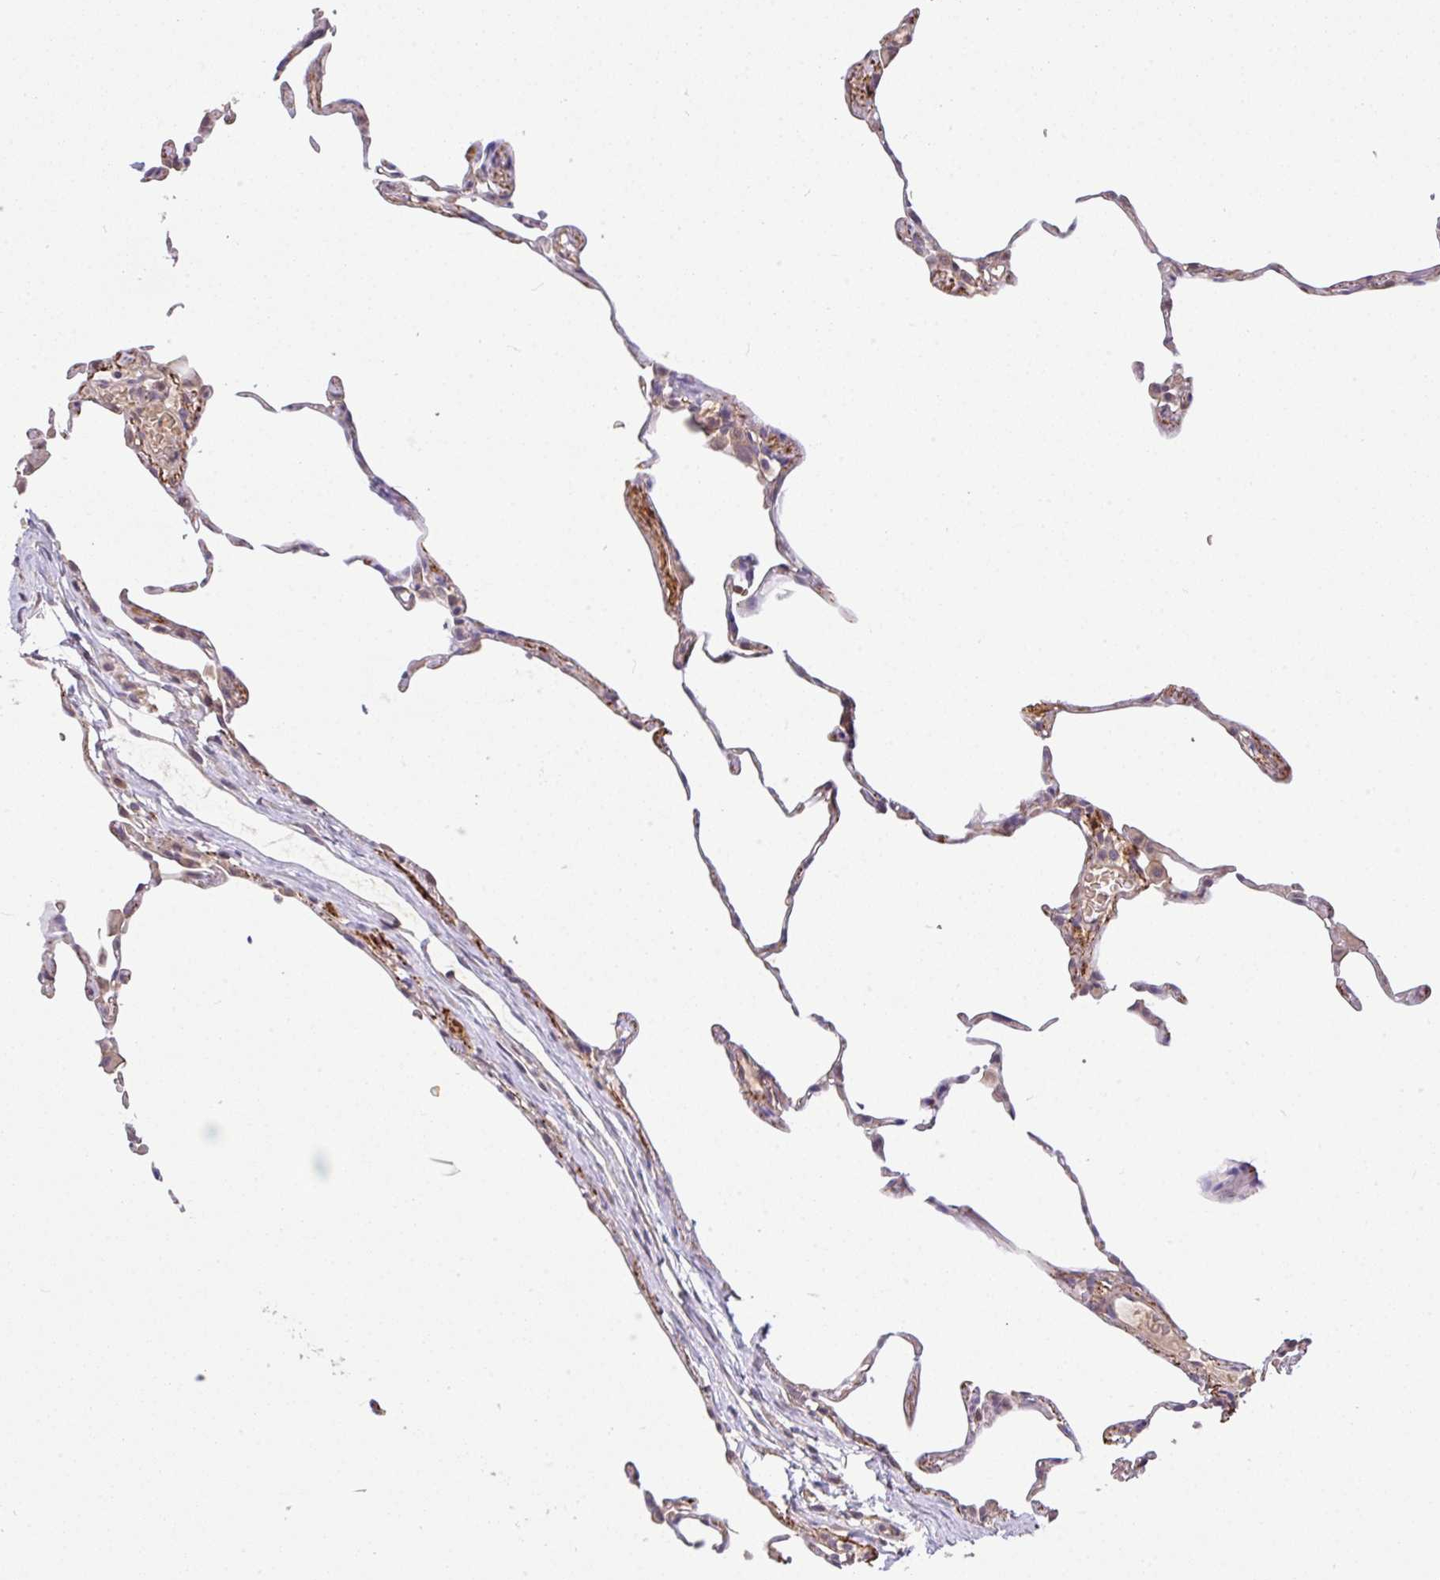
{"staining": {"intensity": "weak", "quantity": "<25%", "location": "cytoplasmic/membranous"}, "tissue": "lung", "cell_type": "Alveolar cells", "image_type": "normal", "snomed": [{"axis": "morphology", "description": "Normal tissue, NOS"}, {"axis": "topography", "description": "Lung"}], "caption": "Lung stained for a protein using immunohistochemistry shows no staining alveolar cells.", "gene": "C1QTNF9B", "patient": {"sex": "female", "age": 57}}